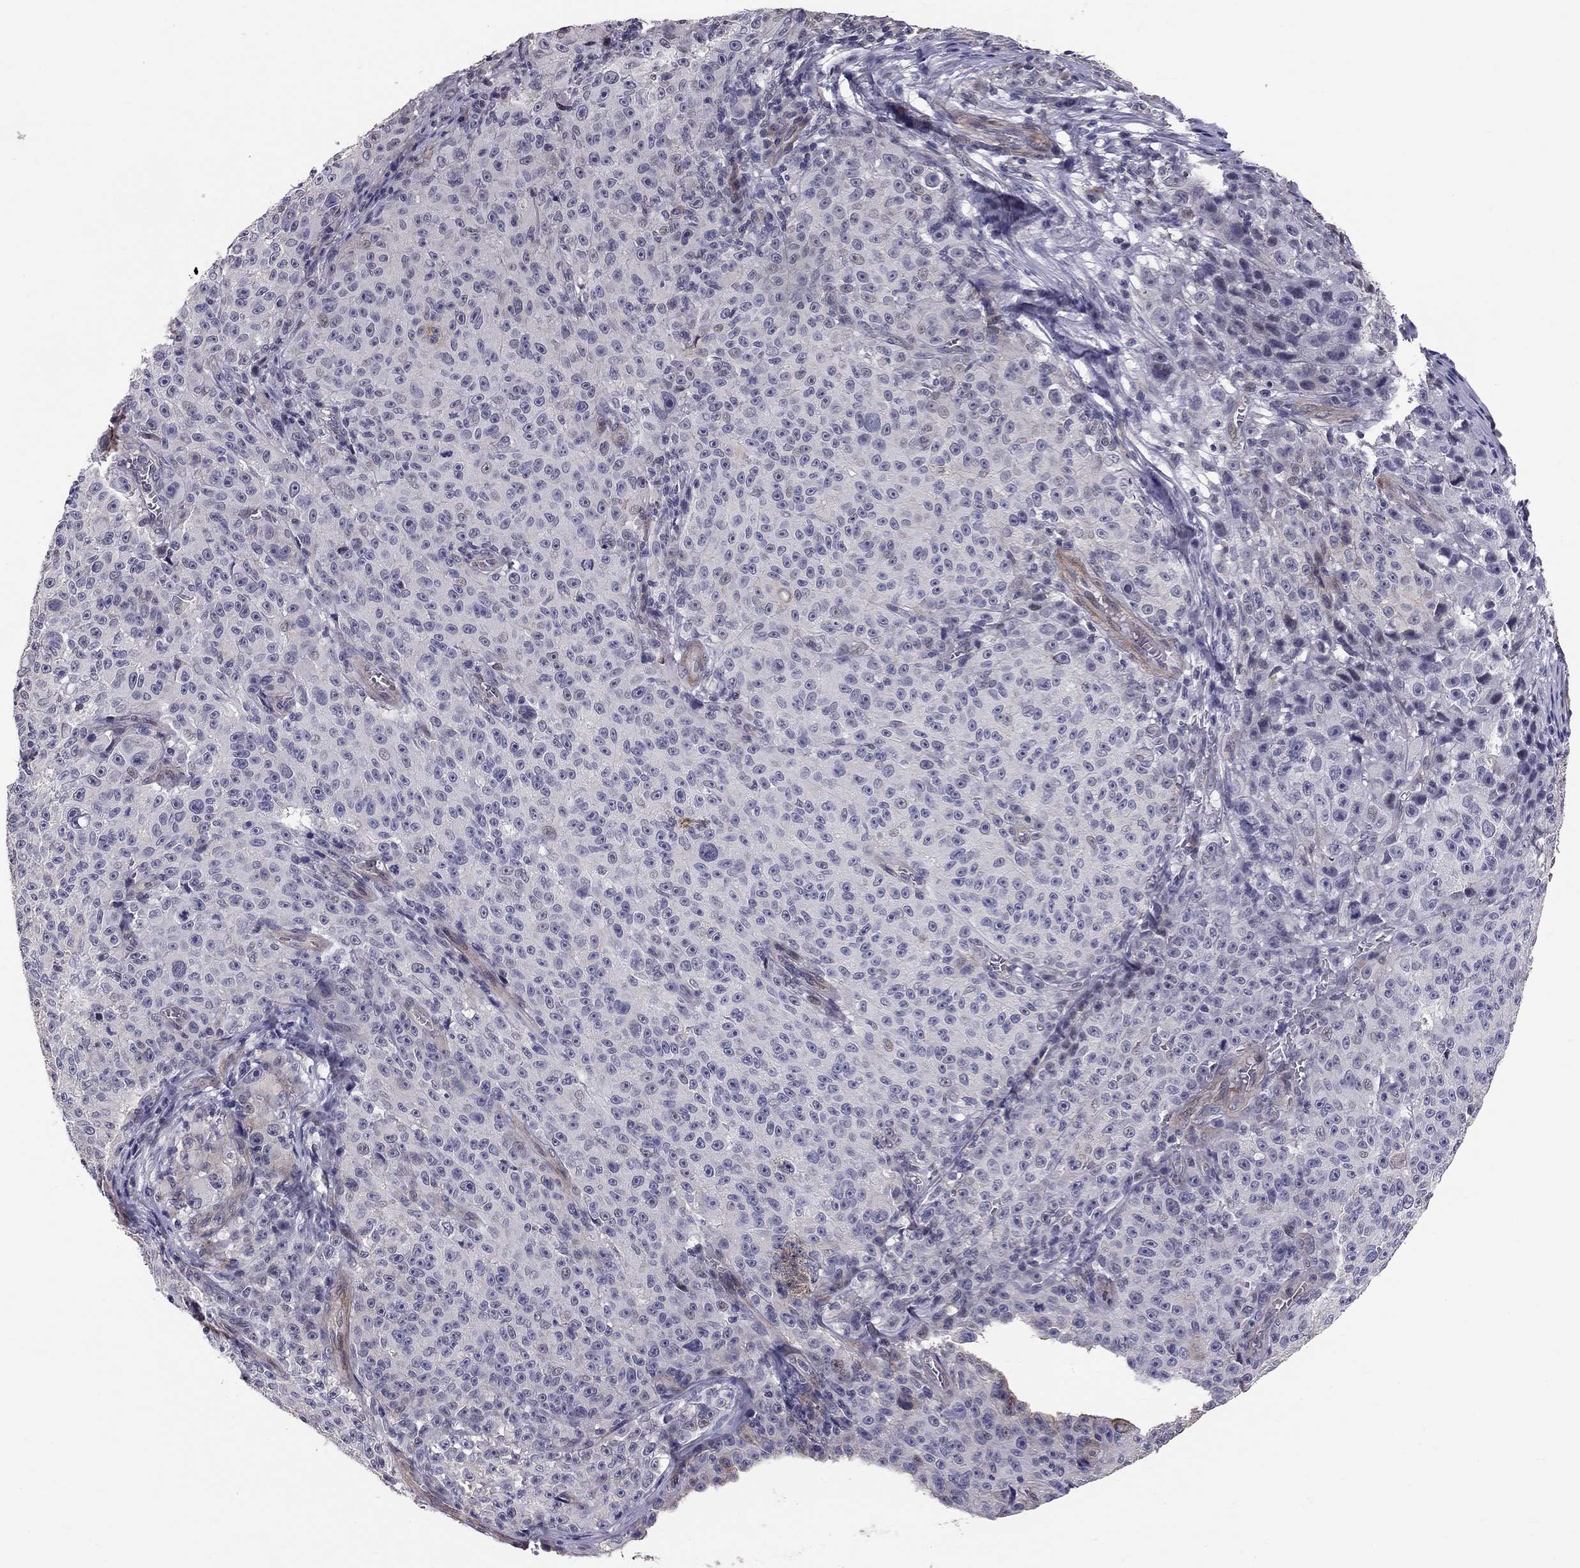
{"staining": {"intensity": "negative", "quantity": "none", "location": "none"}, "tissue": "melanoma", "cell_type": "Tumor cells", "image_type": "cancer", "snomed": [{"axis": "morphology", "description": "Malignant melanoma, NOS"}, {"axis": "topography", "description": "Skin"}], "caption": "Immunohistochemistry (IHC) of malignant melanoma displays no expression in tumor cells.", "gene": "GJB4", "patient": {"sex": "female", "age": 82}}